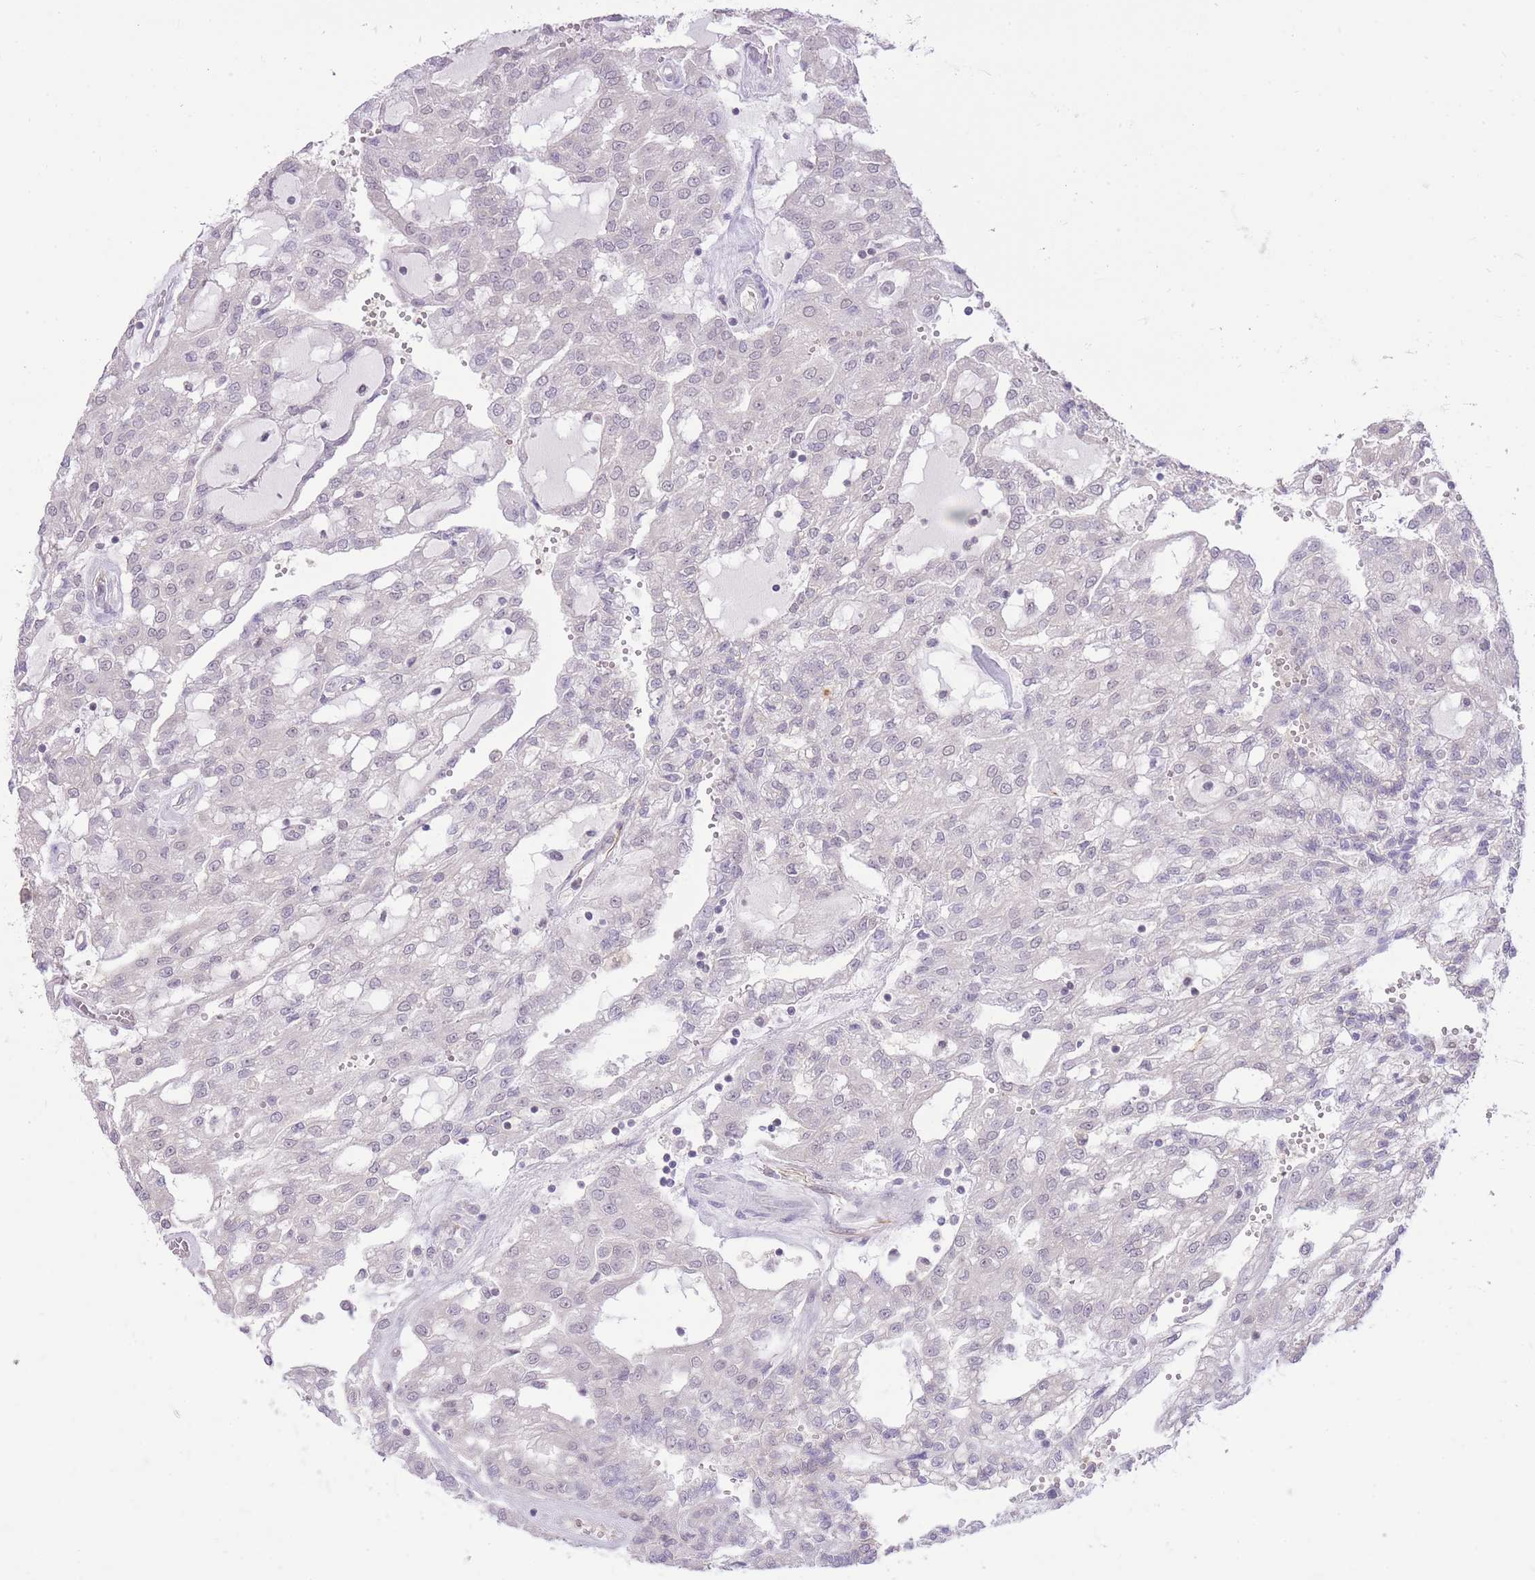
{"staining": {"intensity": "negative", "quantity": "none", "location": "none"}, "tissue": "renal cancer", "cell_type": "Tumor cells", "image_type": "cancer", "snomed": [{"axis": "morphology", "description": "Adenocarcinoma, NOS"}, {"axis": "topography", "description": "Kidney"}], "caption": "Renal adenocarcinoma was stained to show a protein in brown. There is no significant expression in tumor cells.", "gene": "ELL", "patient": {"sex": "male", "age": 63}}